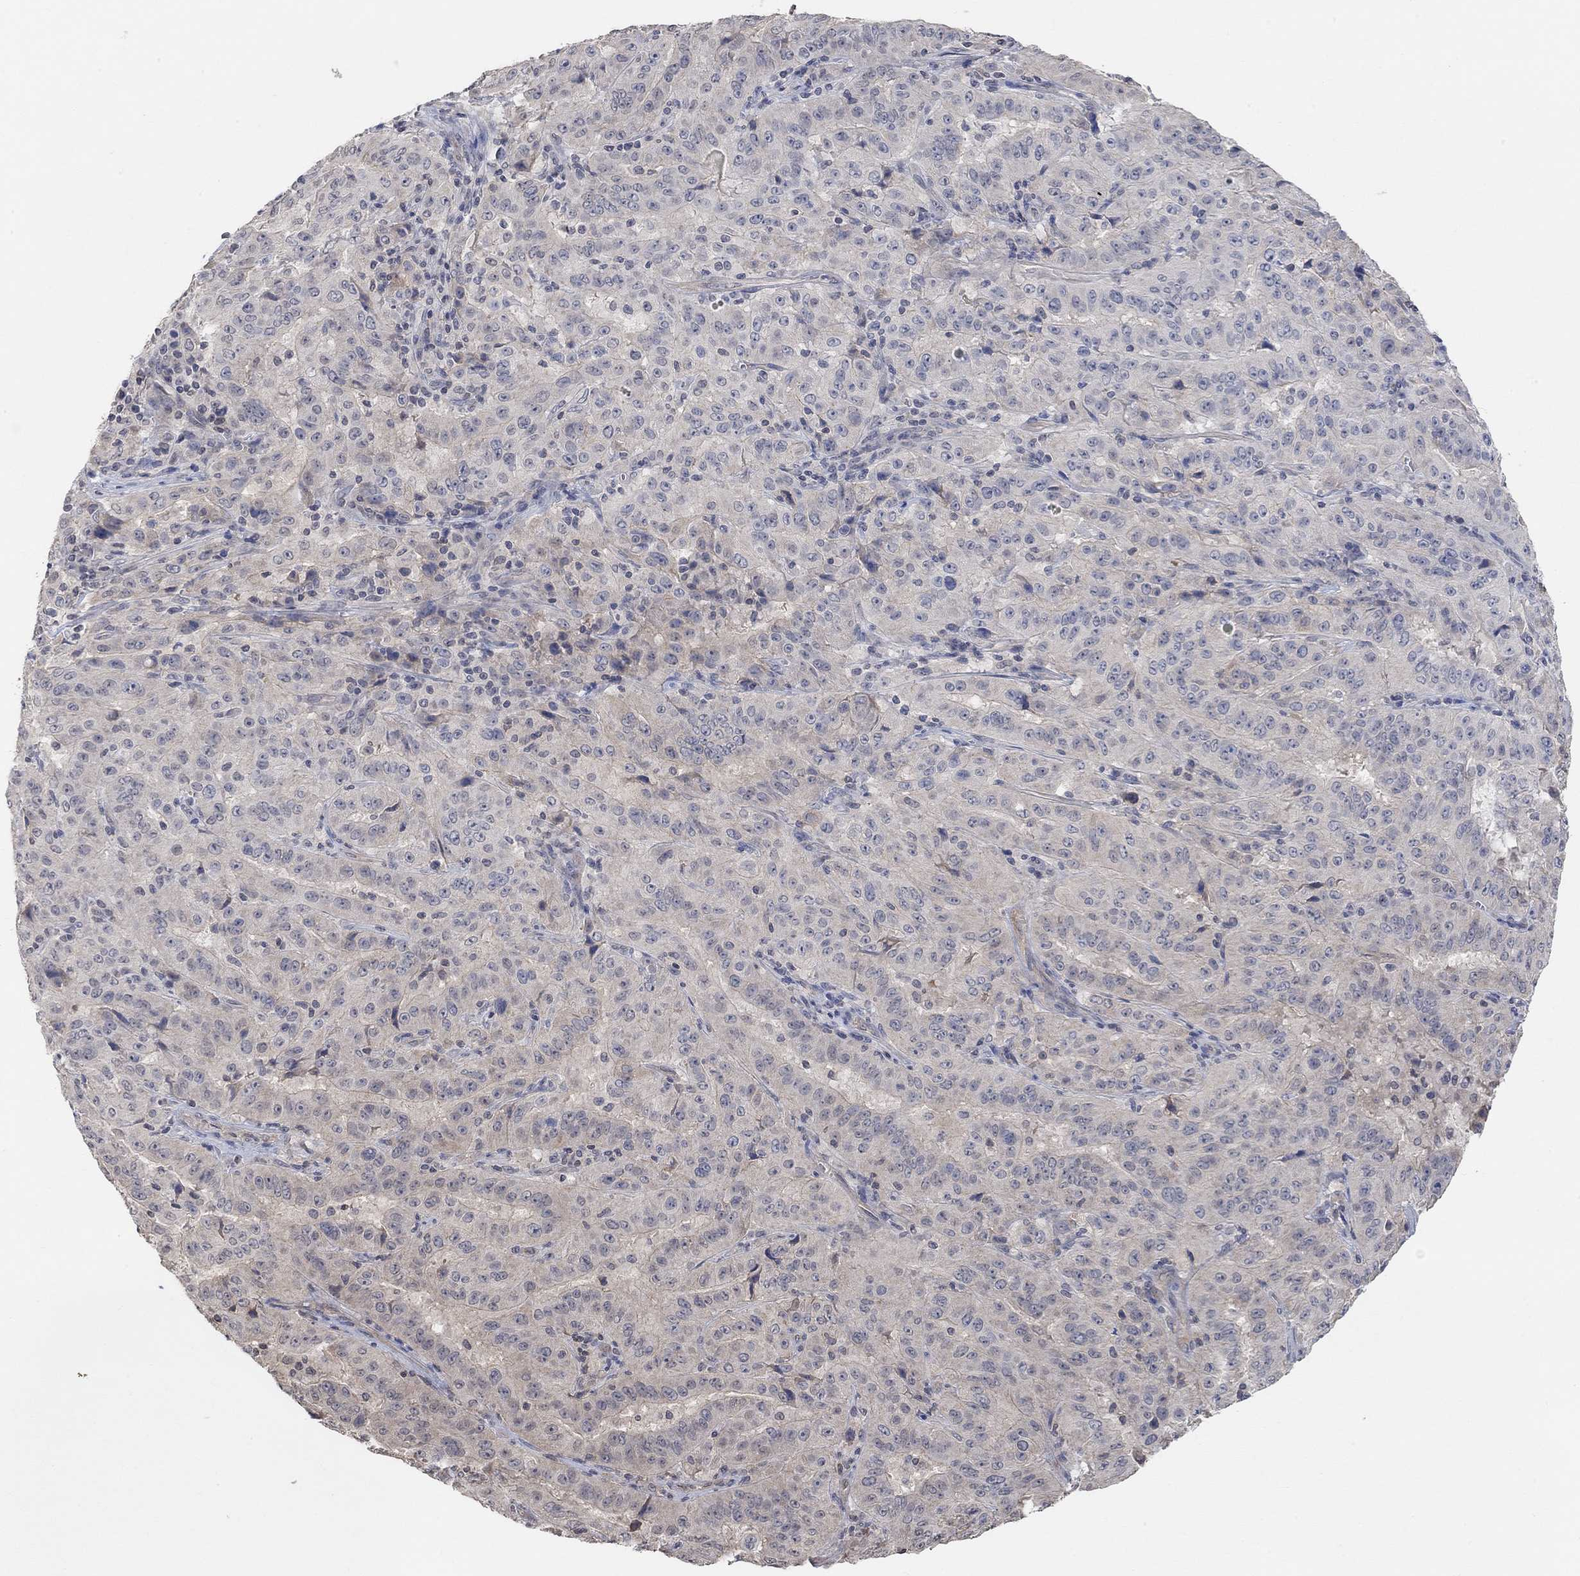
{"staining": {"intensity": "weak", "quantity": "<25%", "location": "cytoplasmic/membranous"}, "tissue": "pancreatic cancer", "cell_type": "Tumor cells", "image_type": "cancer", "snomed": [{"axis": "morphology", "description": "Adenocarcinoma, NOS"}, {"axis": "topography", "description": "Pancreas"}], "caption": "Tumor cells are negative for protein expression in human pancreatic cancer.", "gene": "UNC5B", "patient": {"sex": "male", "age": 63}}